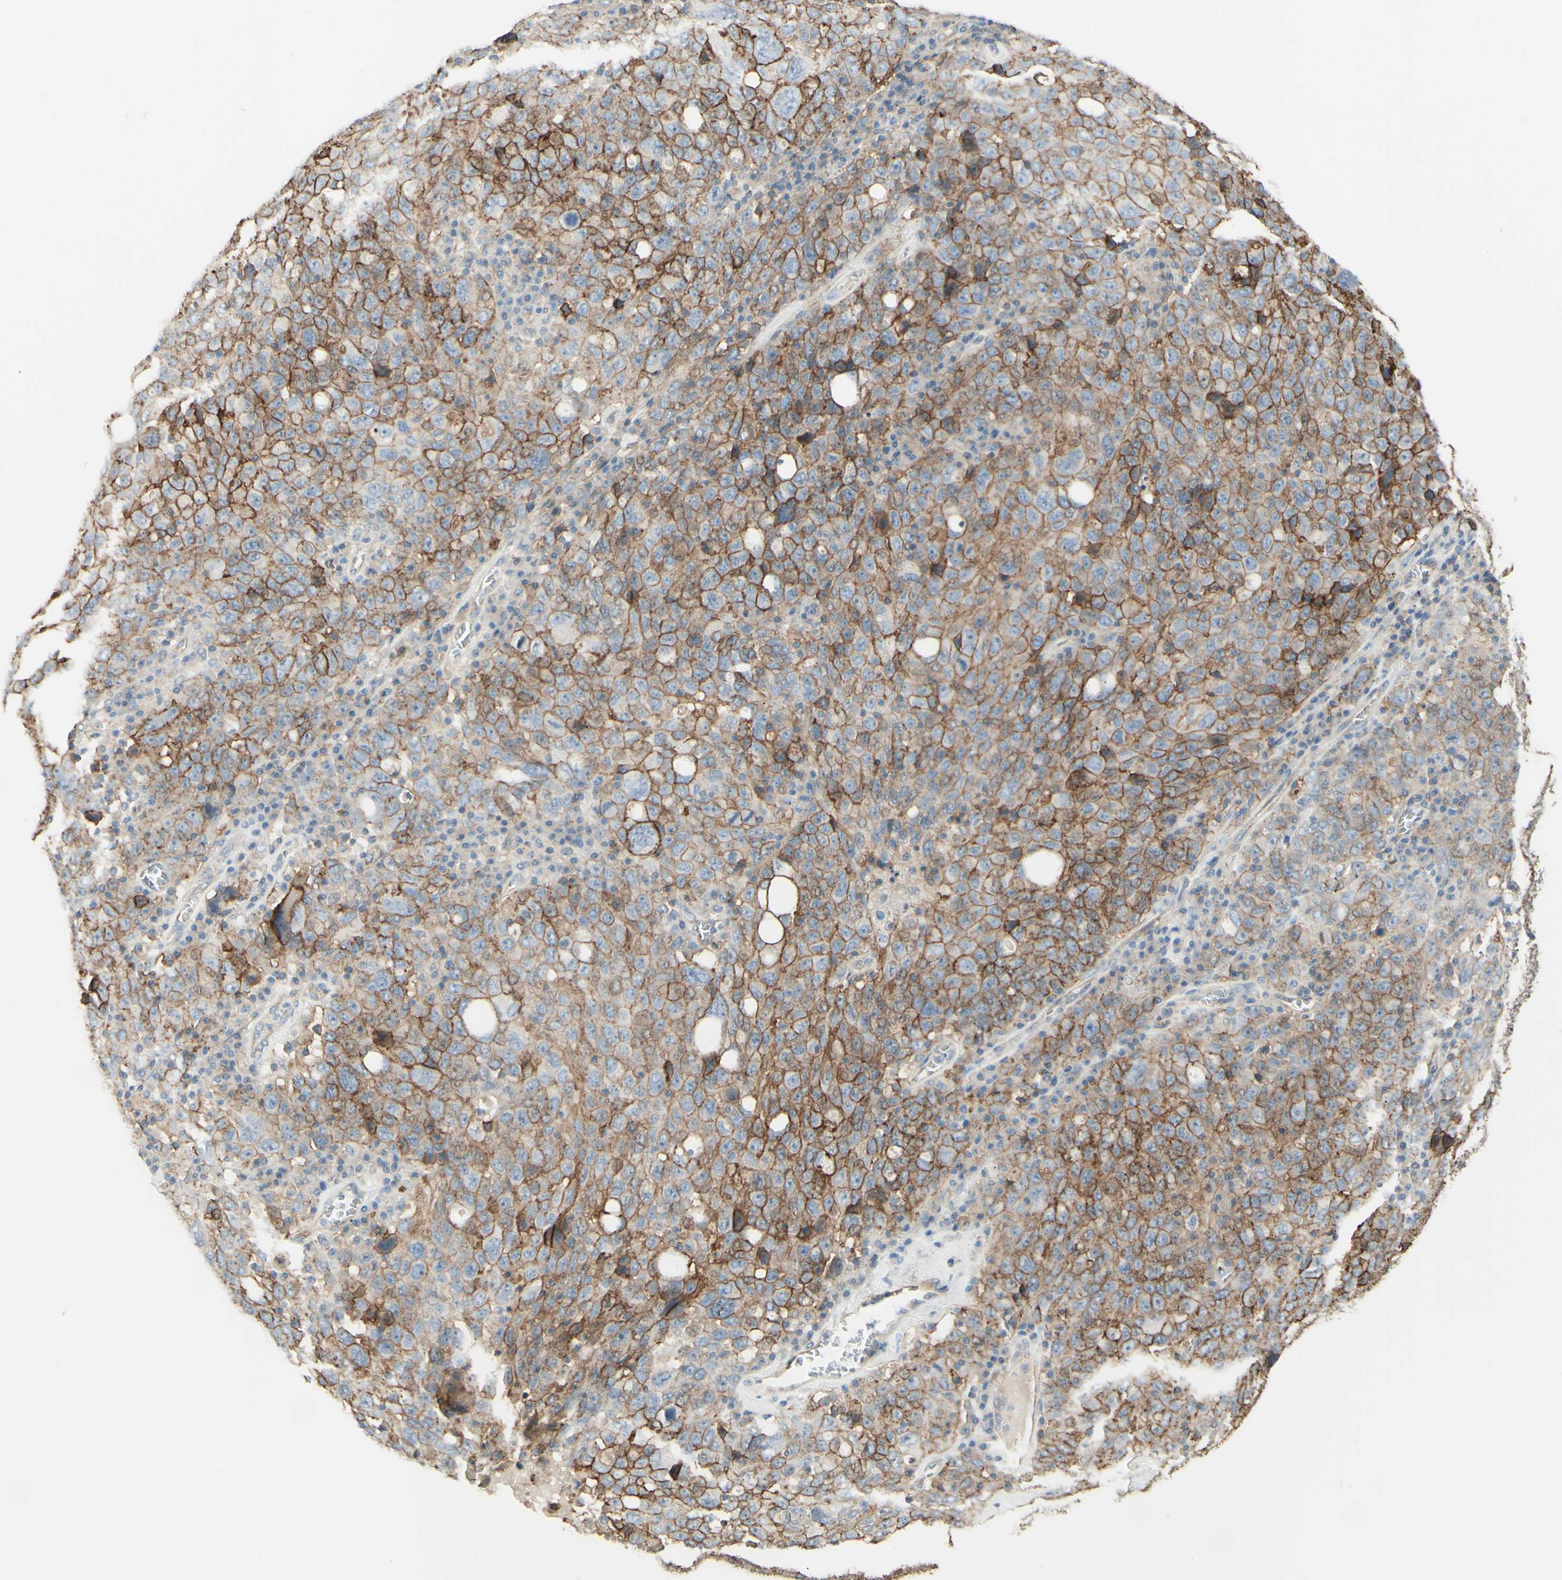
{"staining": {"intensity": "moderate", "quantity": ">75%", "location": "cytoplasmic/membranous"}, "tissue": "ovarian cancer", "cell_type": "Tumor cells", "image_type": "cancer", "snomed": [{"axis": "morphology", "description": "Carcinoma, endometroid"}, {"axis": "topography", "description": "Ovary"}], "caption": "Protein staining of ovarian cancer (endometroid carcinoma) tissue reveals moderate cytoplasmic/membranous staining in approximately >75% of tumor cells. (IHC, brightfield microscopy, high magnification).", "gene": "RNF149", "patient": {"sex": "female", "age": 62}}